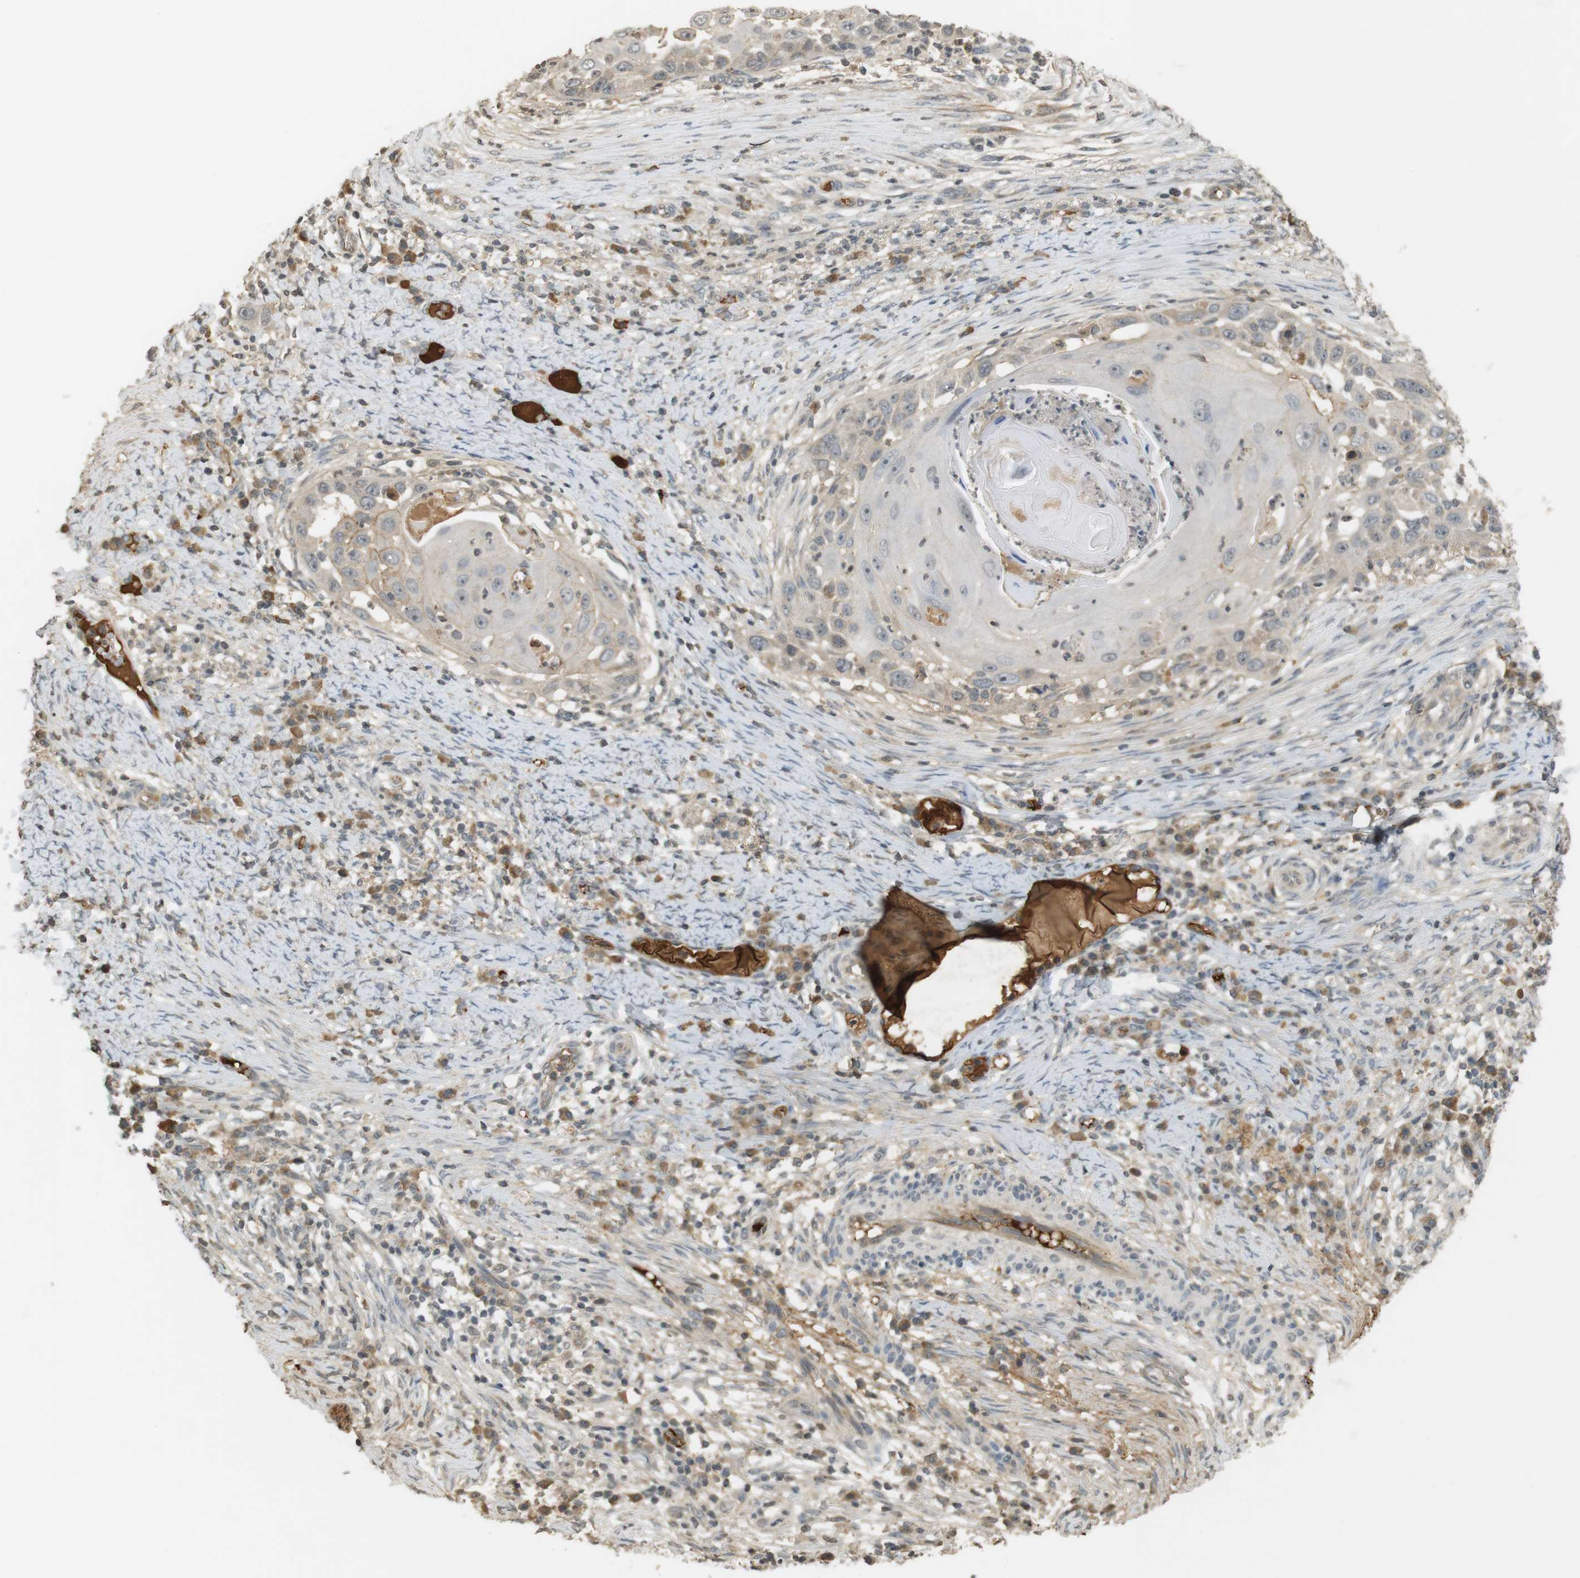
{"staining": {"intensity": "negative", "quantity": "none", "location": "none"}, "tissue": "skin cancer", "cell_type": "Tumor cells", "image_type": "cancer", "snomed": [{"axis": "morphology", "description": "Squamous cell carcinoma, NOS"}, {"axis": "topography", "description": "Skin"}], "caption": "Histopathology image shows no significant protein staining in tumor cells of squamous cell carcinoma (skin).", "gene": "SRR", "patient": {"sex": "female", "age": 44}}